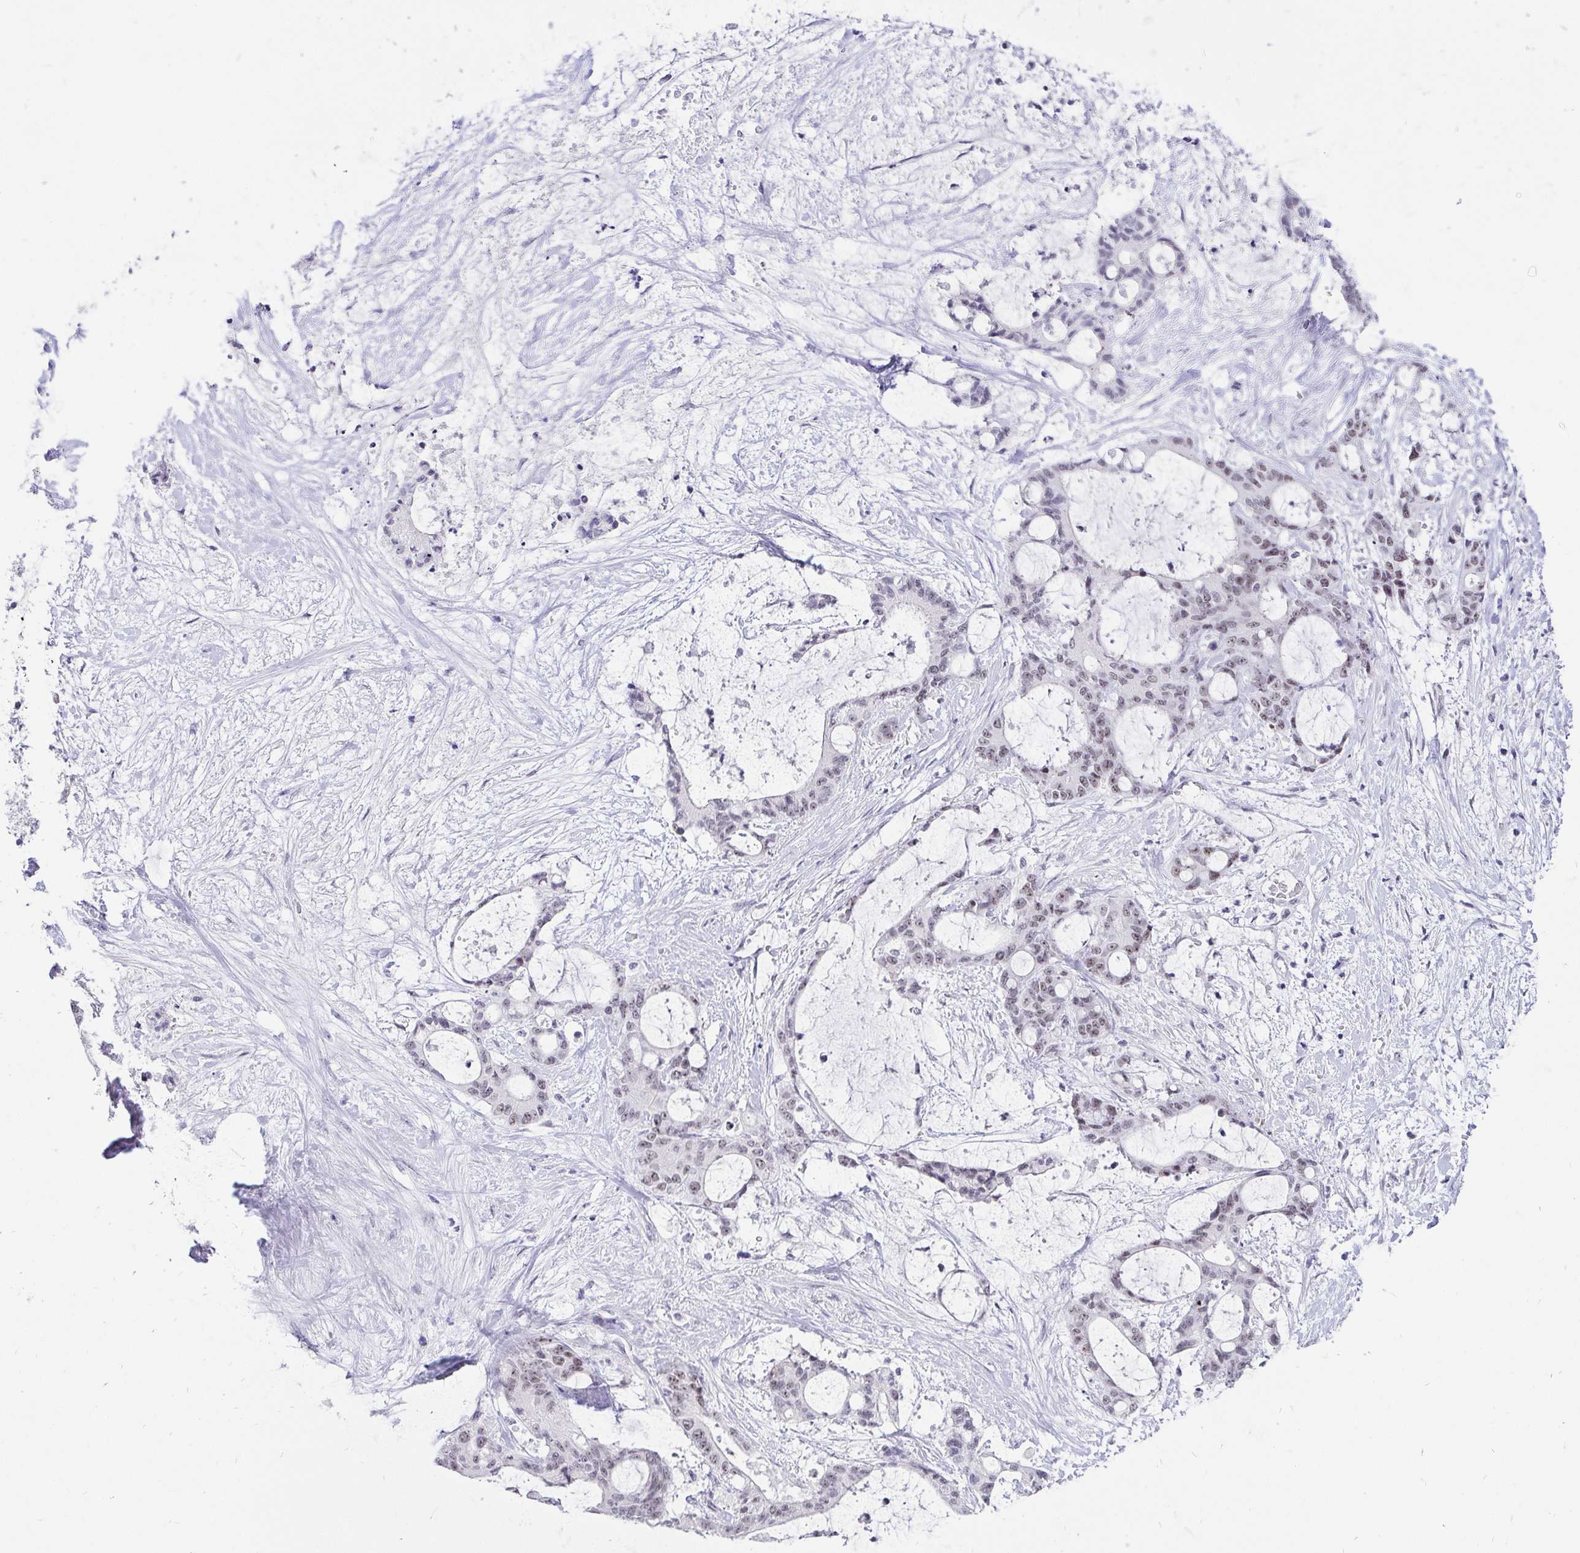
{"staining": {"intensity": "weak", "quantity": ">75%", "location": "nuclear"}, "tissue": "liver cancer", "cell_type": "Tumor cells", "image_type": "cancer", "snomed": [{"axis": "morphology", "description": "Normal tissue, NOS"}, {"axis": "morphology", "description": "Cholangiocarcinoma"}, {"axis": "topography", "description": "Liver"}, {"axis": "topography", "description": "Peripheral nerve tissue"}], "caption": "Immunohistochemical staining of liver cancer (cholangiocarcinoma) demonstrates weak nuclear protein expression in approximately >75% of tumor cells.", "gene": "ZNF860", "patient": {"sex": "female", "age": 73}}